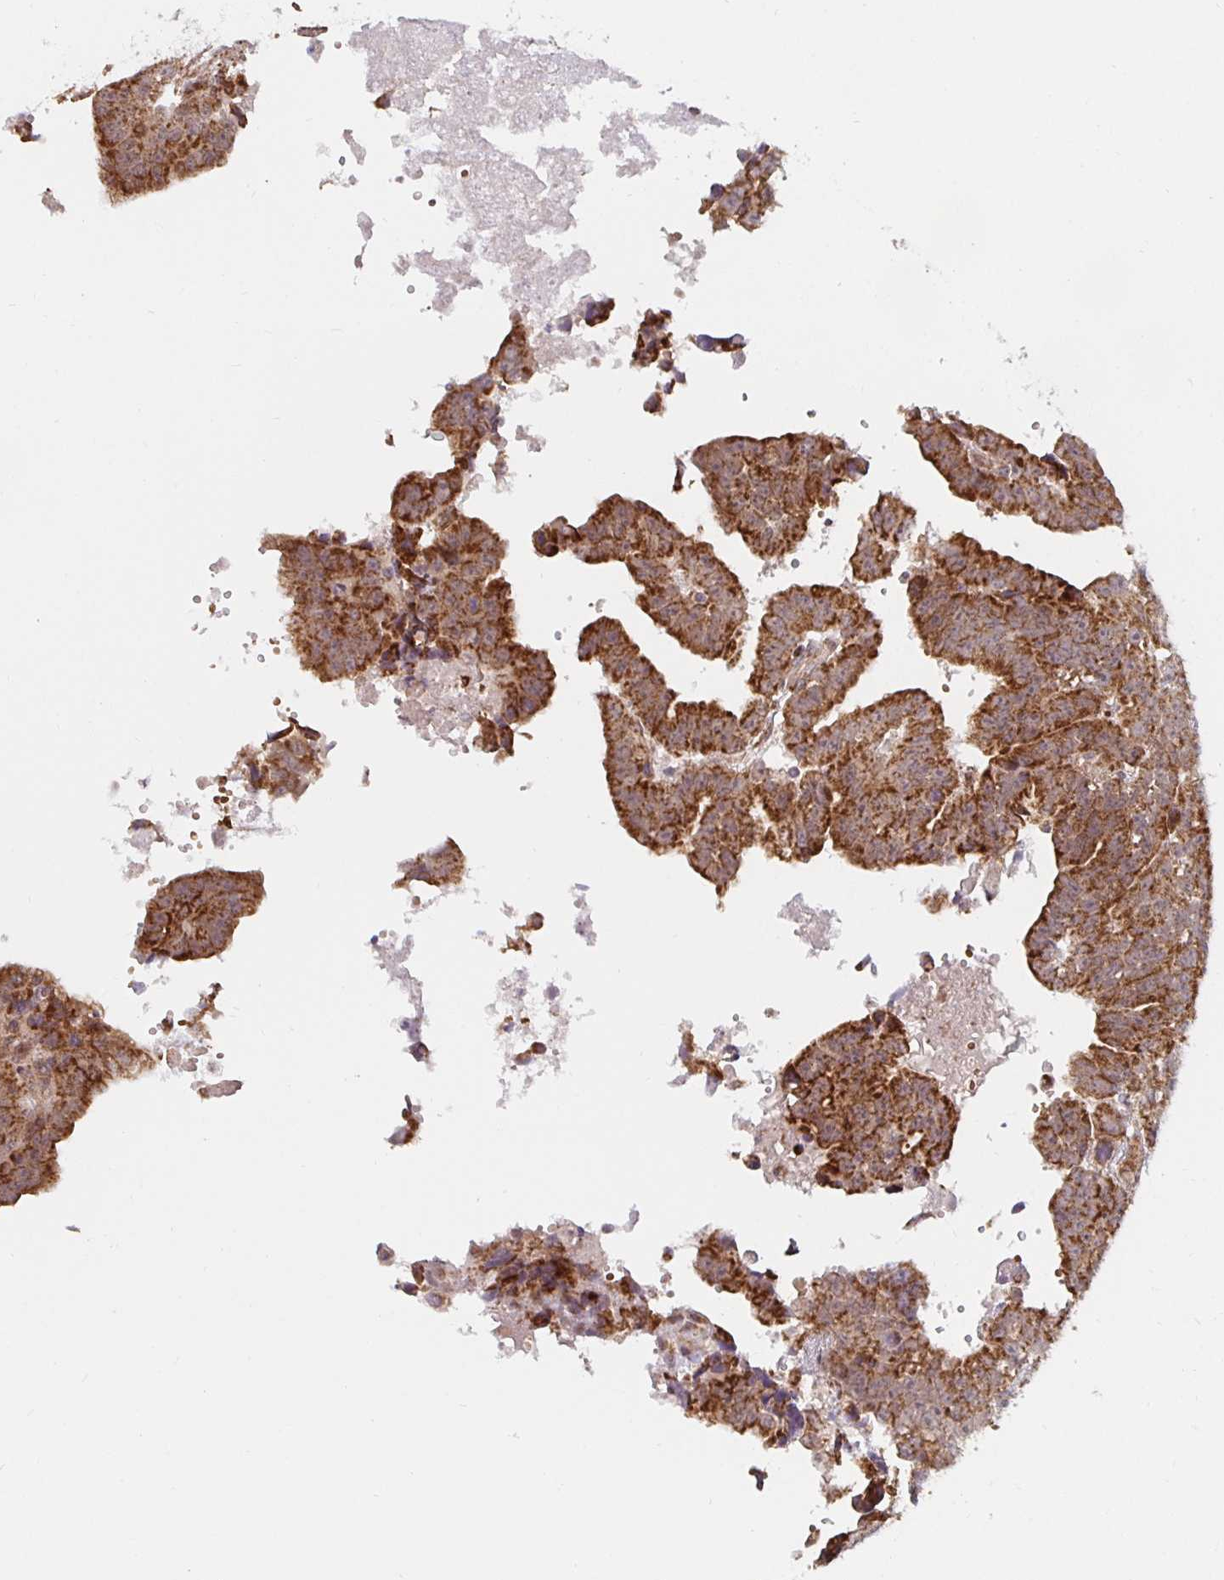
{"staining": {"intensity": "strong", "quantity": ">75%", "location": "cytoplasmic/membranous"}, "tissue": "testis cancer", "cell_type": "Tumor cells", "image_type": "cancer", "snomed": [{"axis": "morphology", "description": "Carcinoma, Embryonal, NOS"}, {"axis": "morphology", "description": "Teratoma, malignant, NOS"}, {"axis": "topography", "description": "Testis"}], "caption": "High-magnification brightfield microscopy of testis cancer stained with DAB (brown) and counterstained with hematoxylin (blue). tumor cells exhibit strong cytoplasmic/membranous positivity is appreciated in approximately>75% of cells.", "gene": "MRPL28", "patient": {"sex": "male", "age": 24}}